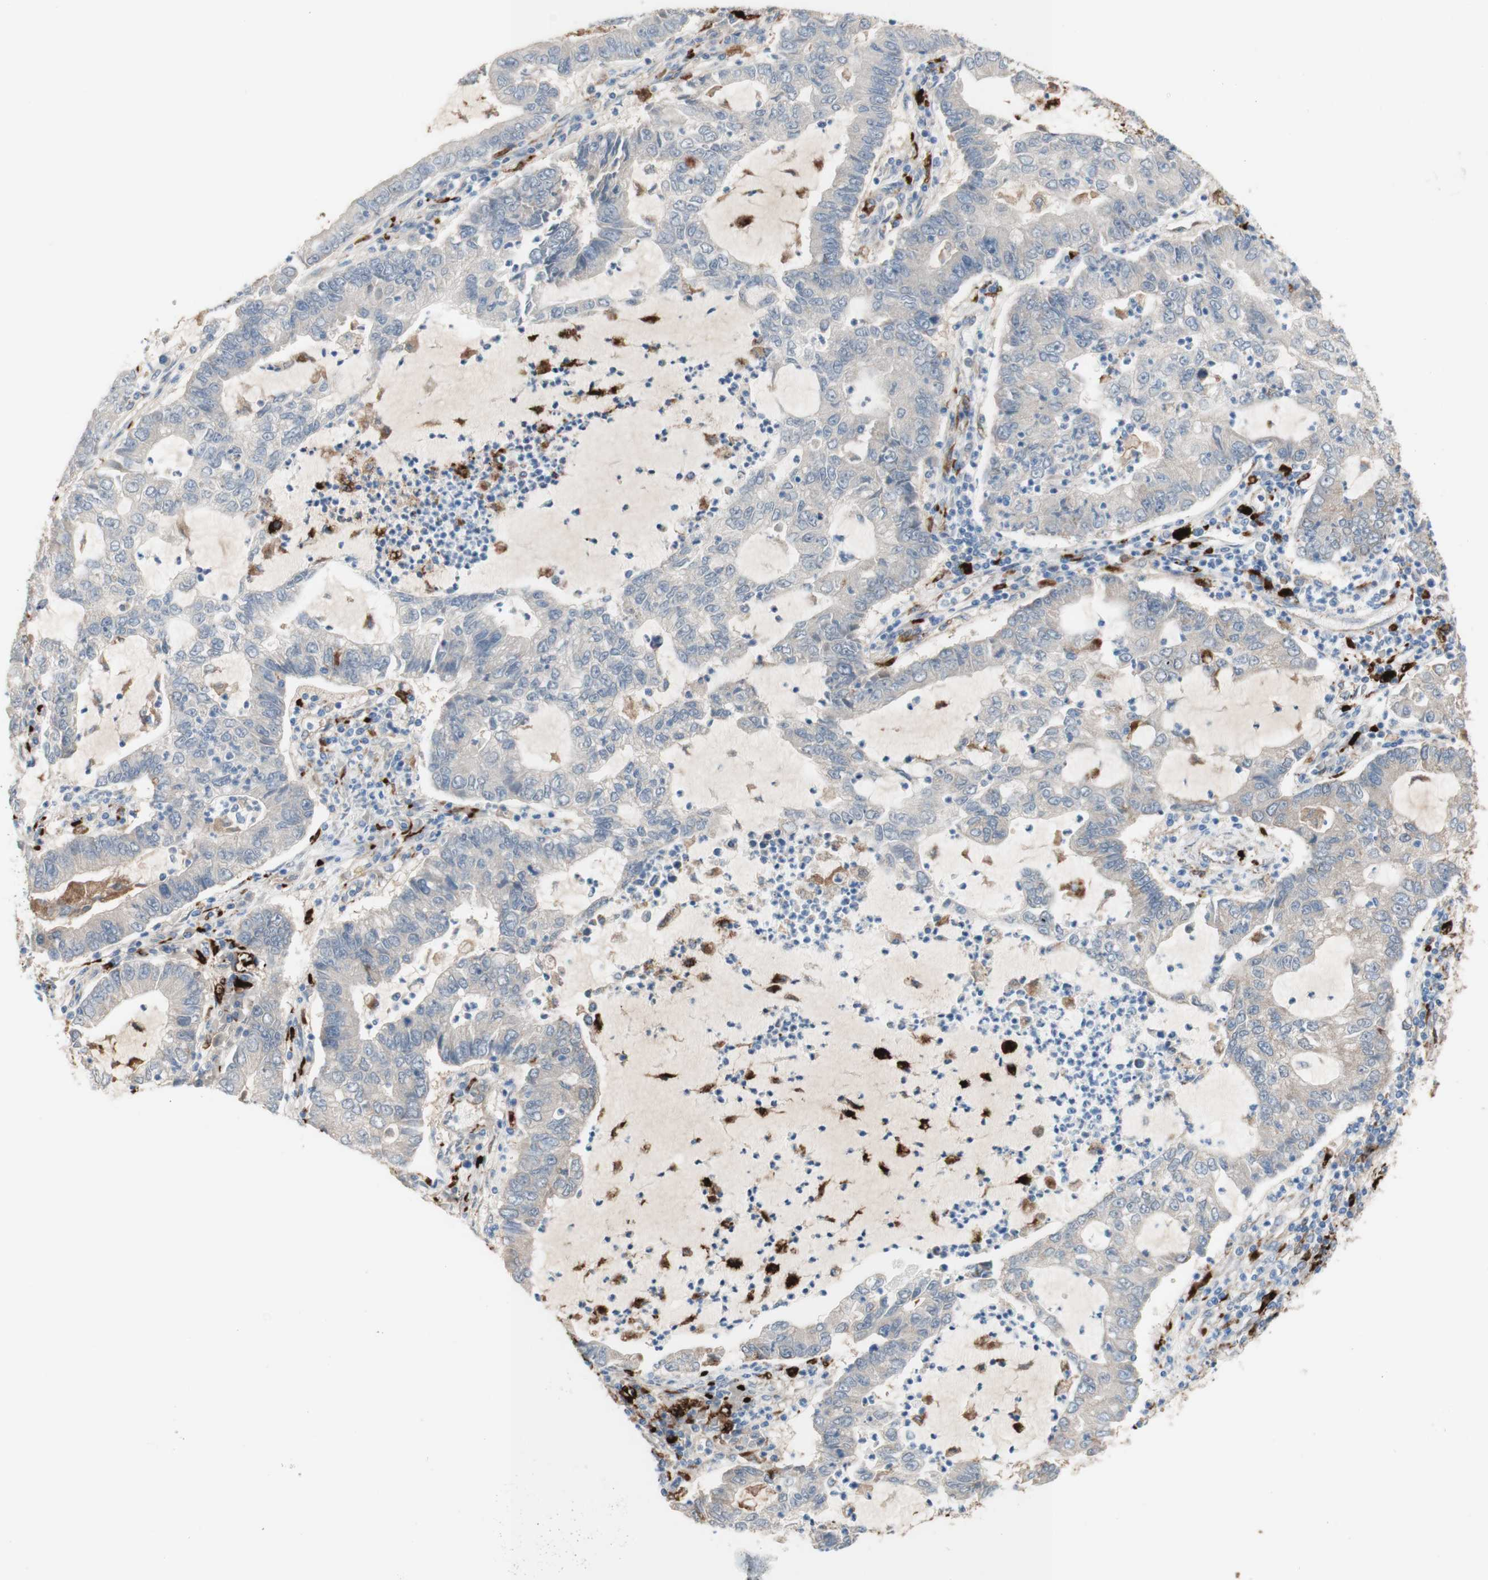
{"staining": {"intensity": "negative", "quantity": "none", "location": "none"}, "tissue": "lung cancer", "cell_type": "Tumor cells", "image_type": "cancer", "snomed": [{"axis": "morphology", "description": "Adenocarcinoma, NOS"}, {"axis": "topography", "description": "Lung"}], "caption": "DAB (3,3'-diaminobenzidine) immunohistochemical staining of human adenocarcinoma (lung) reveals no significant positivity in tumor cells.", "gene": "URB2", "patient": {"sex": "female", "age": 51}}